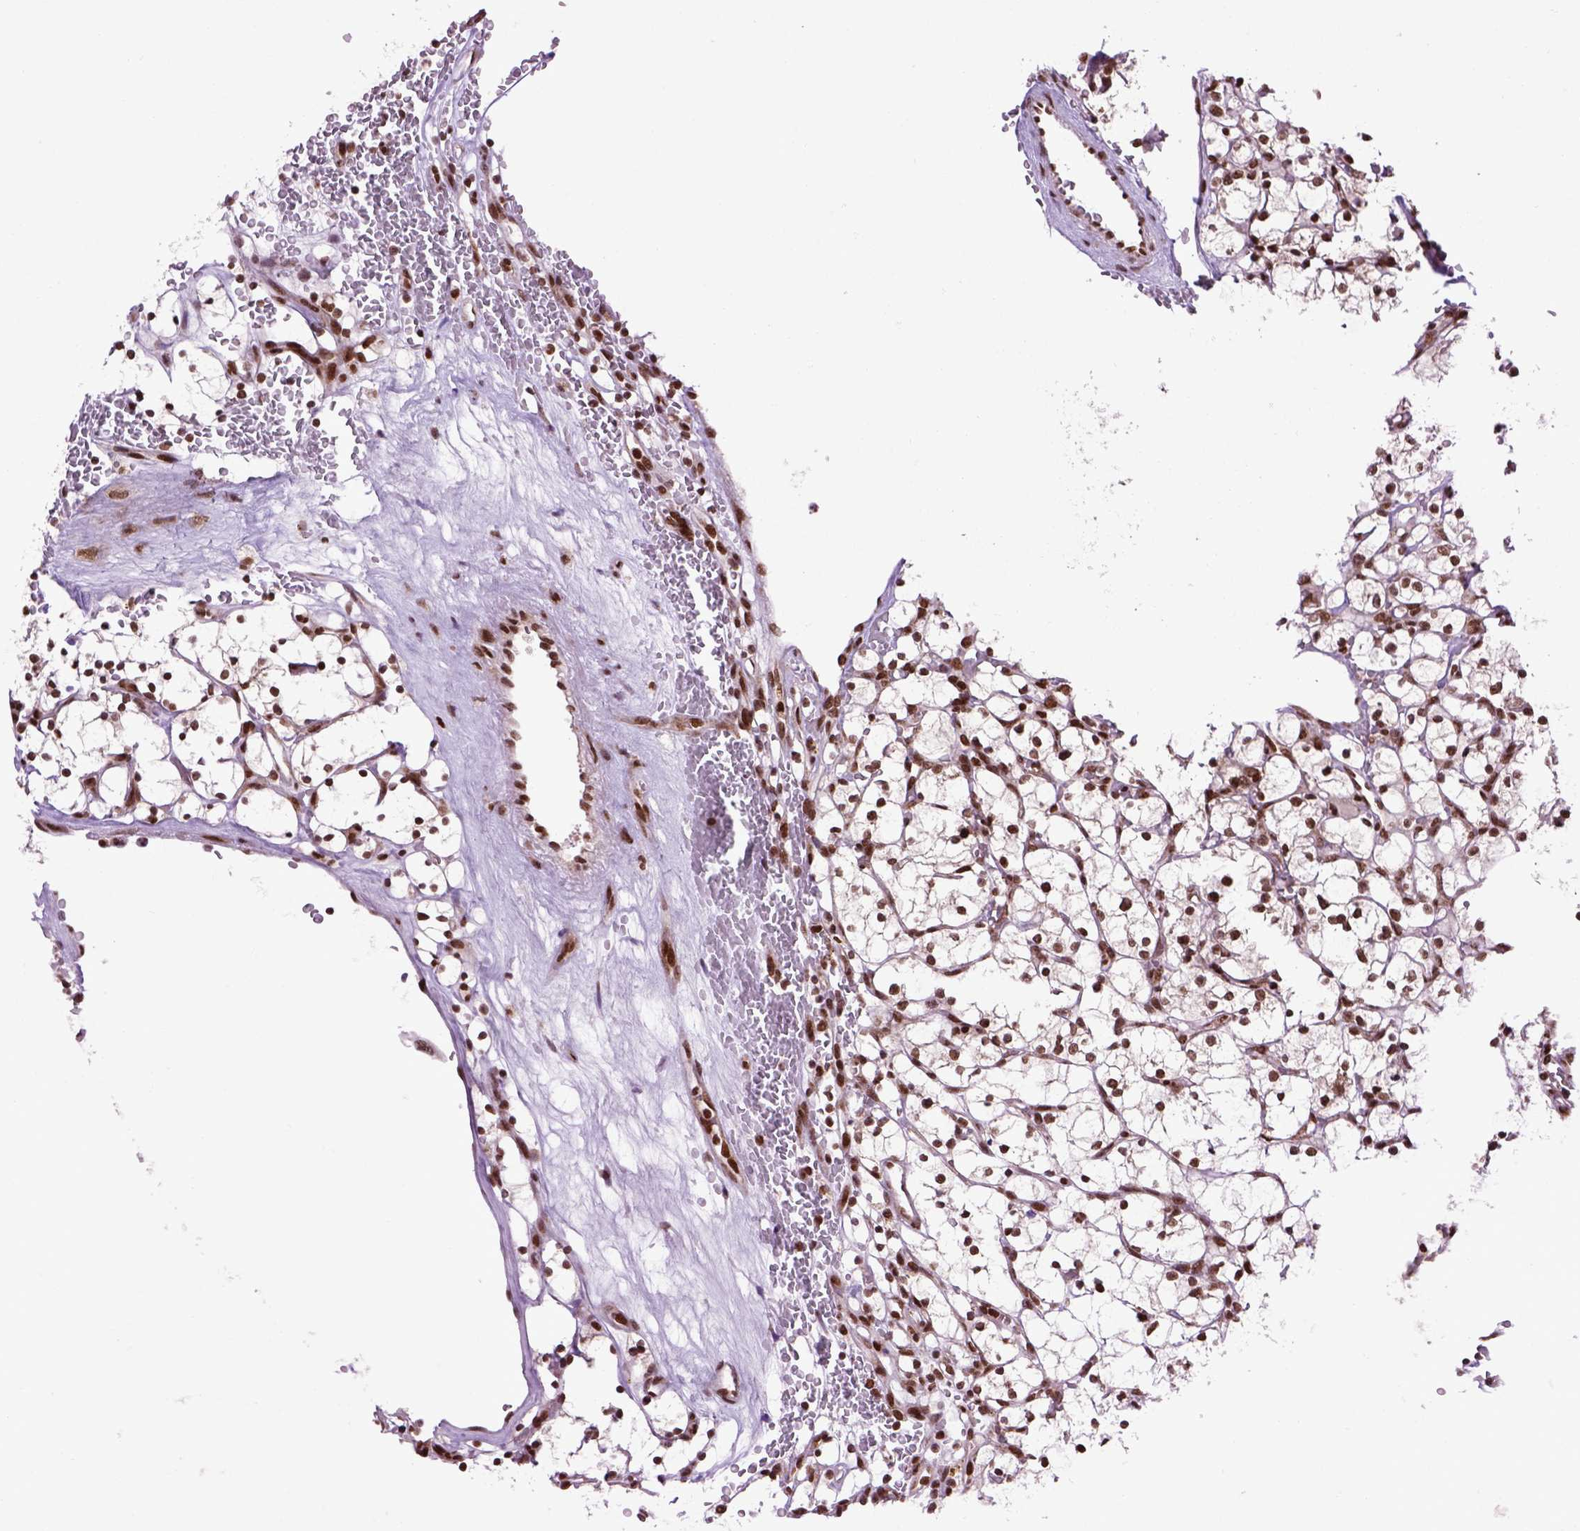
{"staining": {"intensity": "weak", "quantity": ">75%", "location": "nuclear"}, "tissue": "renal cancer", "cell_type": "Tumor cells", "image_type": "cancer", "snomed": [{"axis": "morphology", "description": "Adenocarcinoma, NOS"}, {"axis": "topography", "description": "Kidney"}], "caption": "Weak nuclear protein expression is seen in about >75% of tumor cells in renal adenocarcinoma.", "gene": "CELF1", "patient": {"sex": "female", "age": 64}}